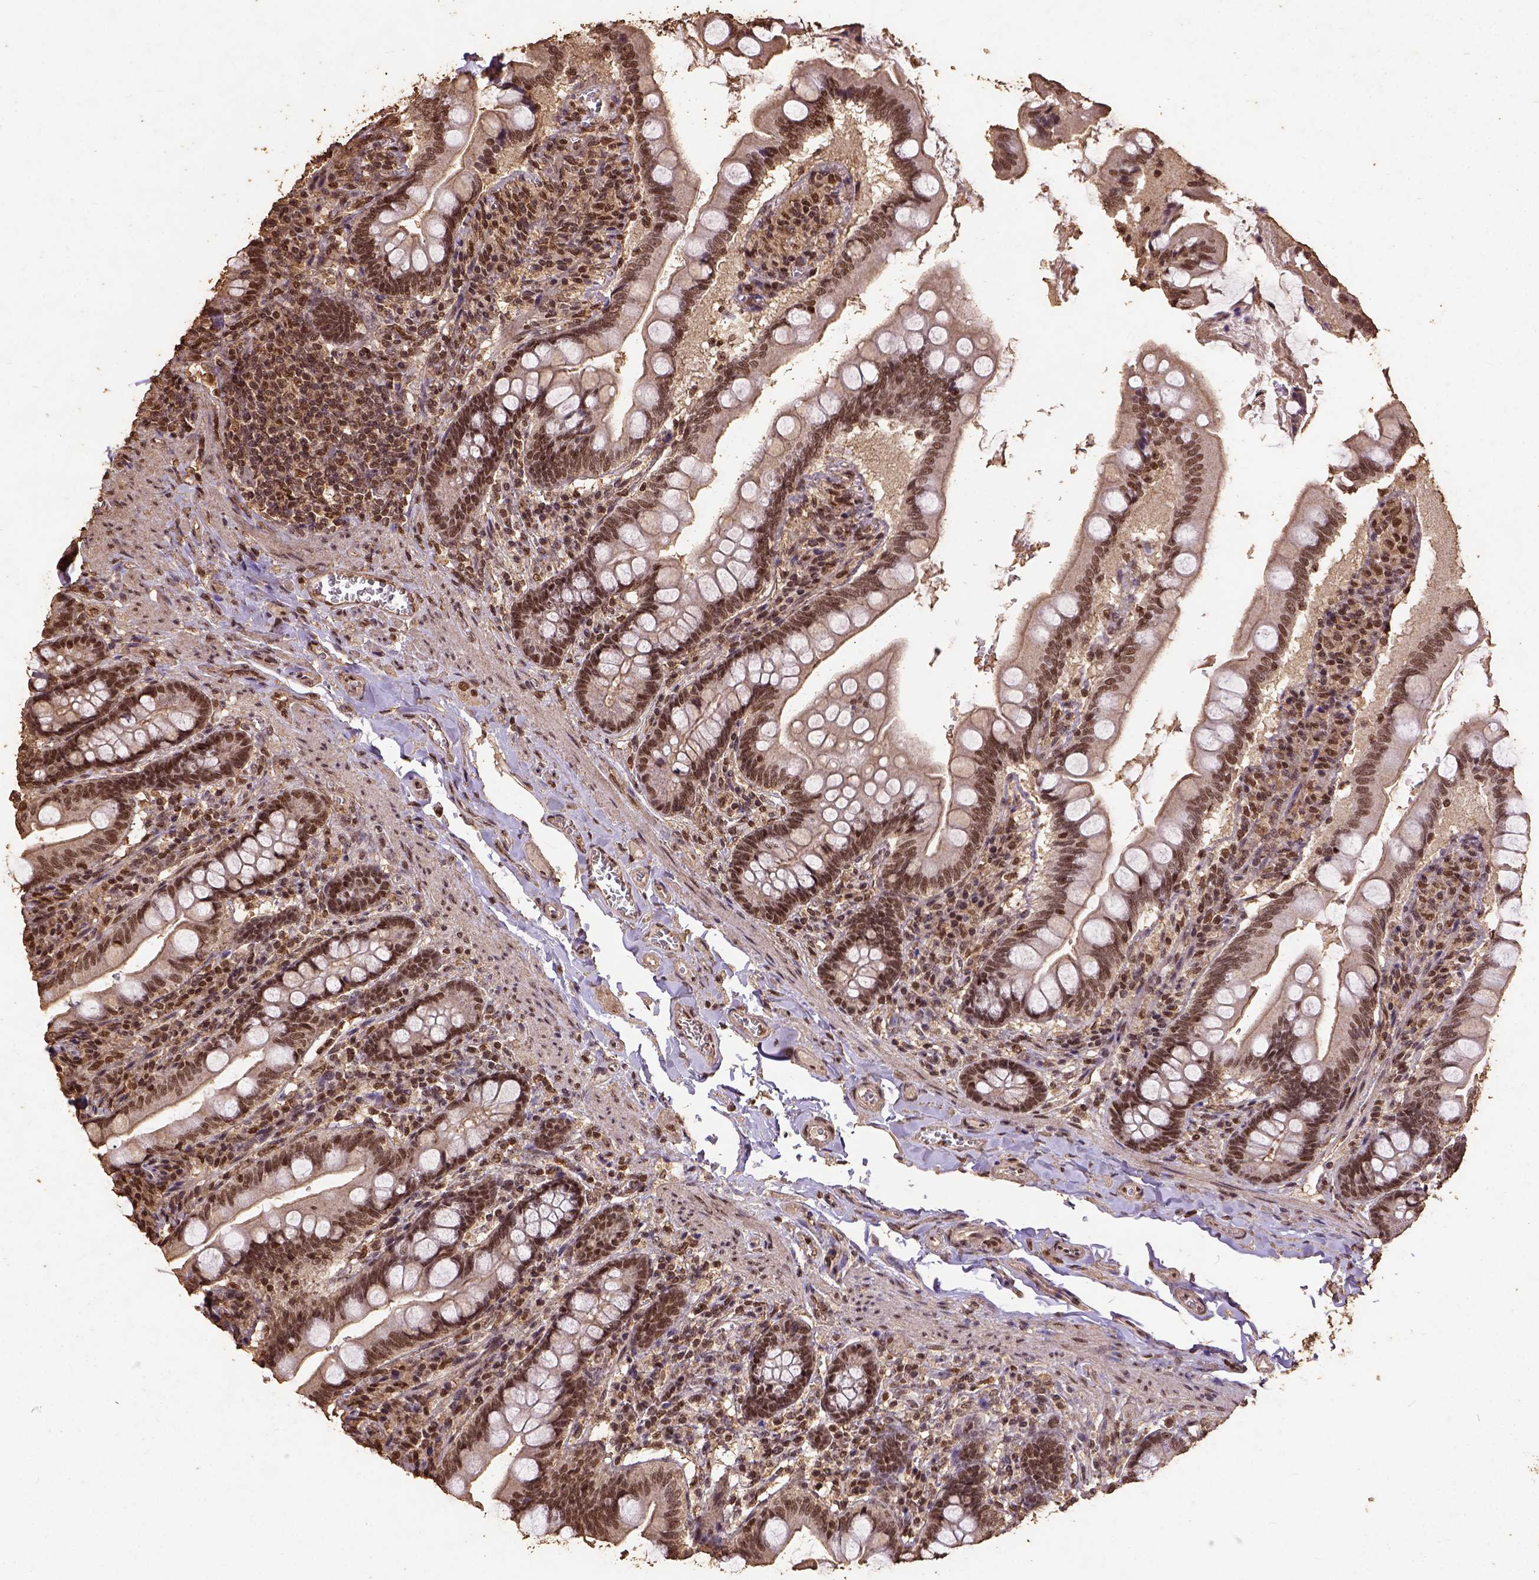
{"staining": {"intensity": "strong", "quantity": ">75%", "location": "nuclear"}, "tissue": "small intestine", "cell_type": "Glandular cells", "image_type": "normal", "snomed": [{"axis": "morphology", "description": "Normal tissue, NOS"}, {"axis": "topography", "description": "Small intestine"}], "caption": "A micrograph of small intestine stained for a protein exhibits strong nuclear brown staining in glandular cells. The protein of interest is shown in brown color, while the nuclei are stained blue.", "gene": "NACC1", "patient": {"sex": "female", "age": 56}}